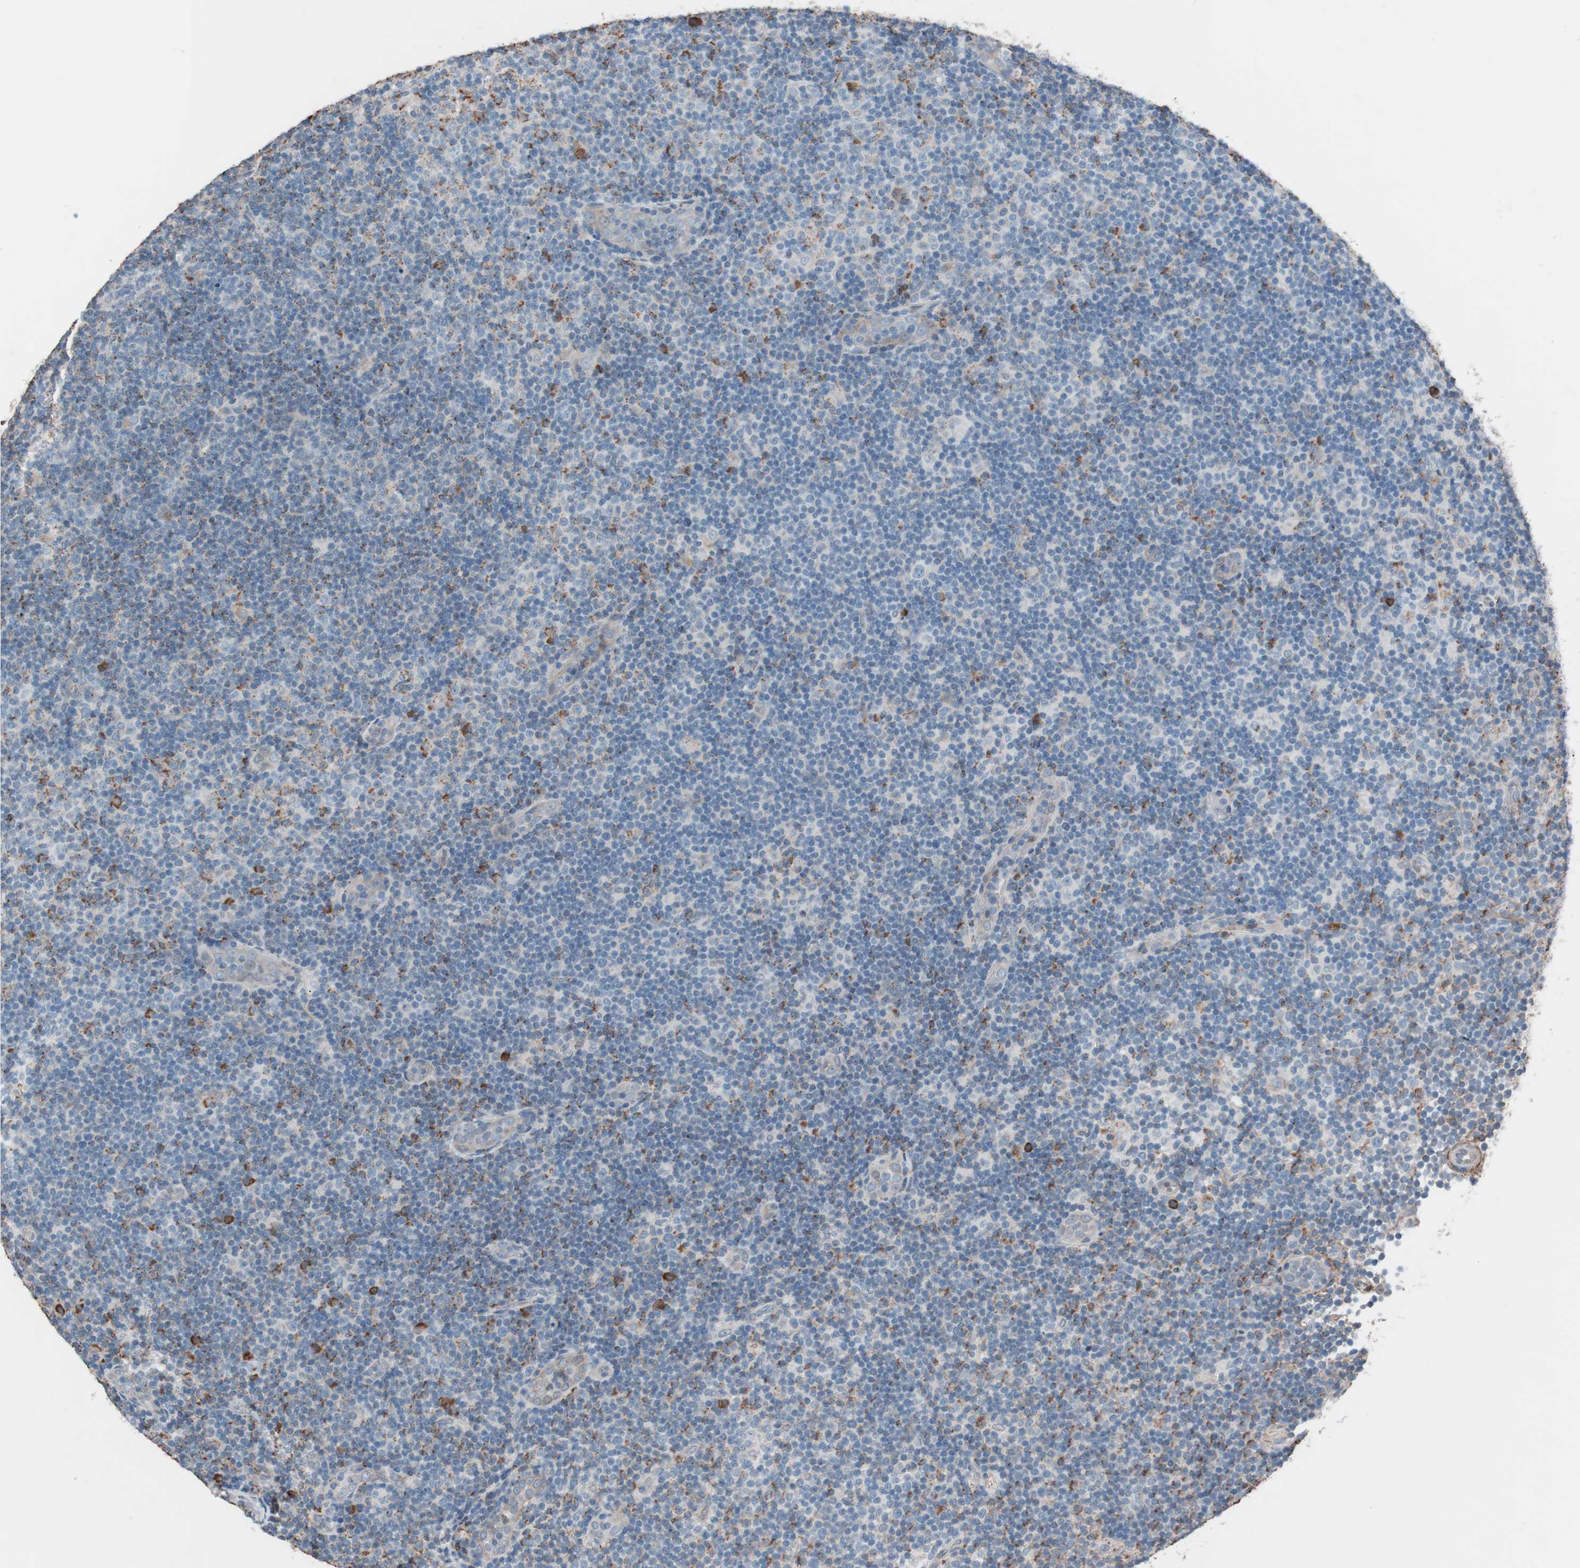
{"staining": {"intensity": "moderate", "quantity": "25%-75%", "location": "cytoplasmic/membranous"}, "tissue": "lymphoma", "cell_type": "Tumor cells", "image_type": "cancer", "snomed": [{"axis": "morphology", "description": "Malignant lymphoma, non-Hodgkin's type, Low grade"}, {"axis": "topography", "description": "Lymph node"}], "caption": "Brown immunohistochemical staining in malignant lymphoma, non-Hodgkin's type (low-grade) shows moderate cytoplasmic/membranous staining in approximately 25%-75% of tumor cells.", "gene": "GRB7", "patient": {"sex": "male", "age": 83}}